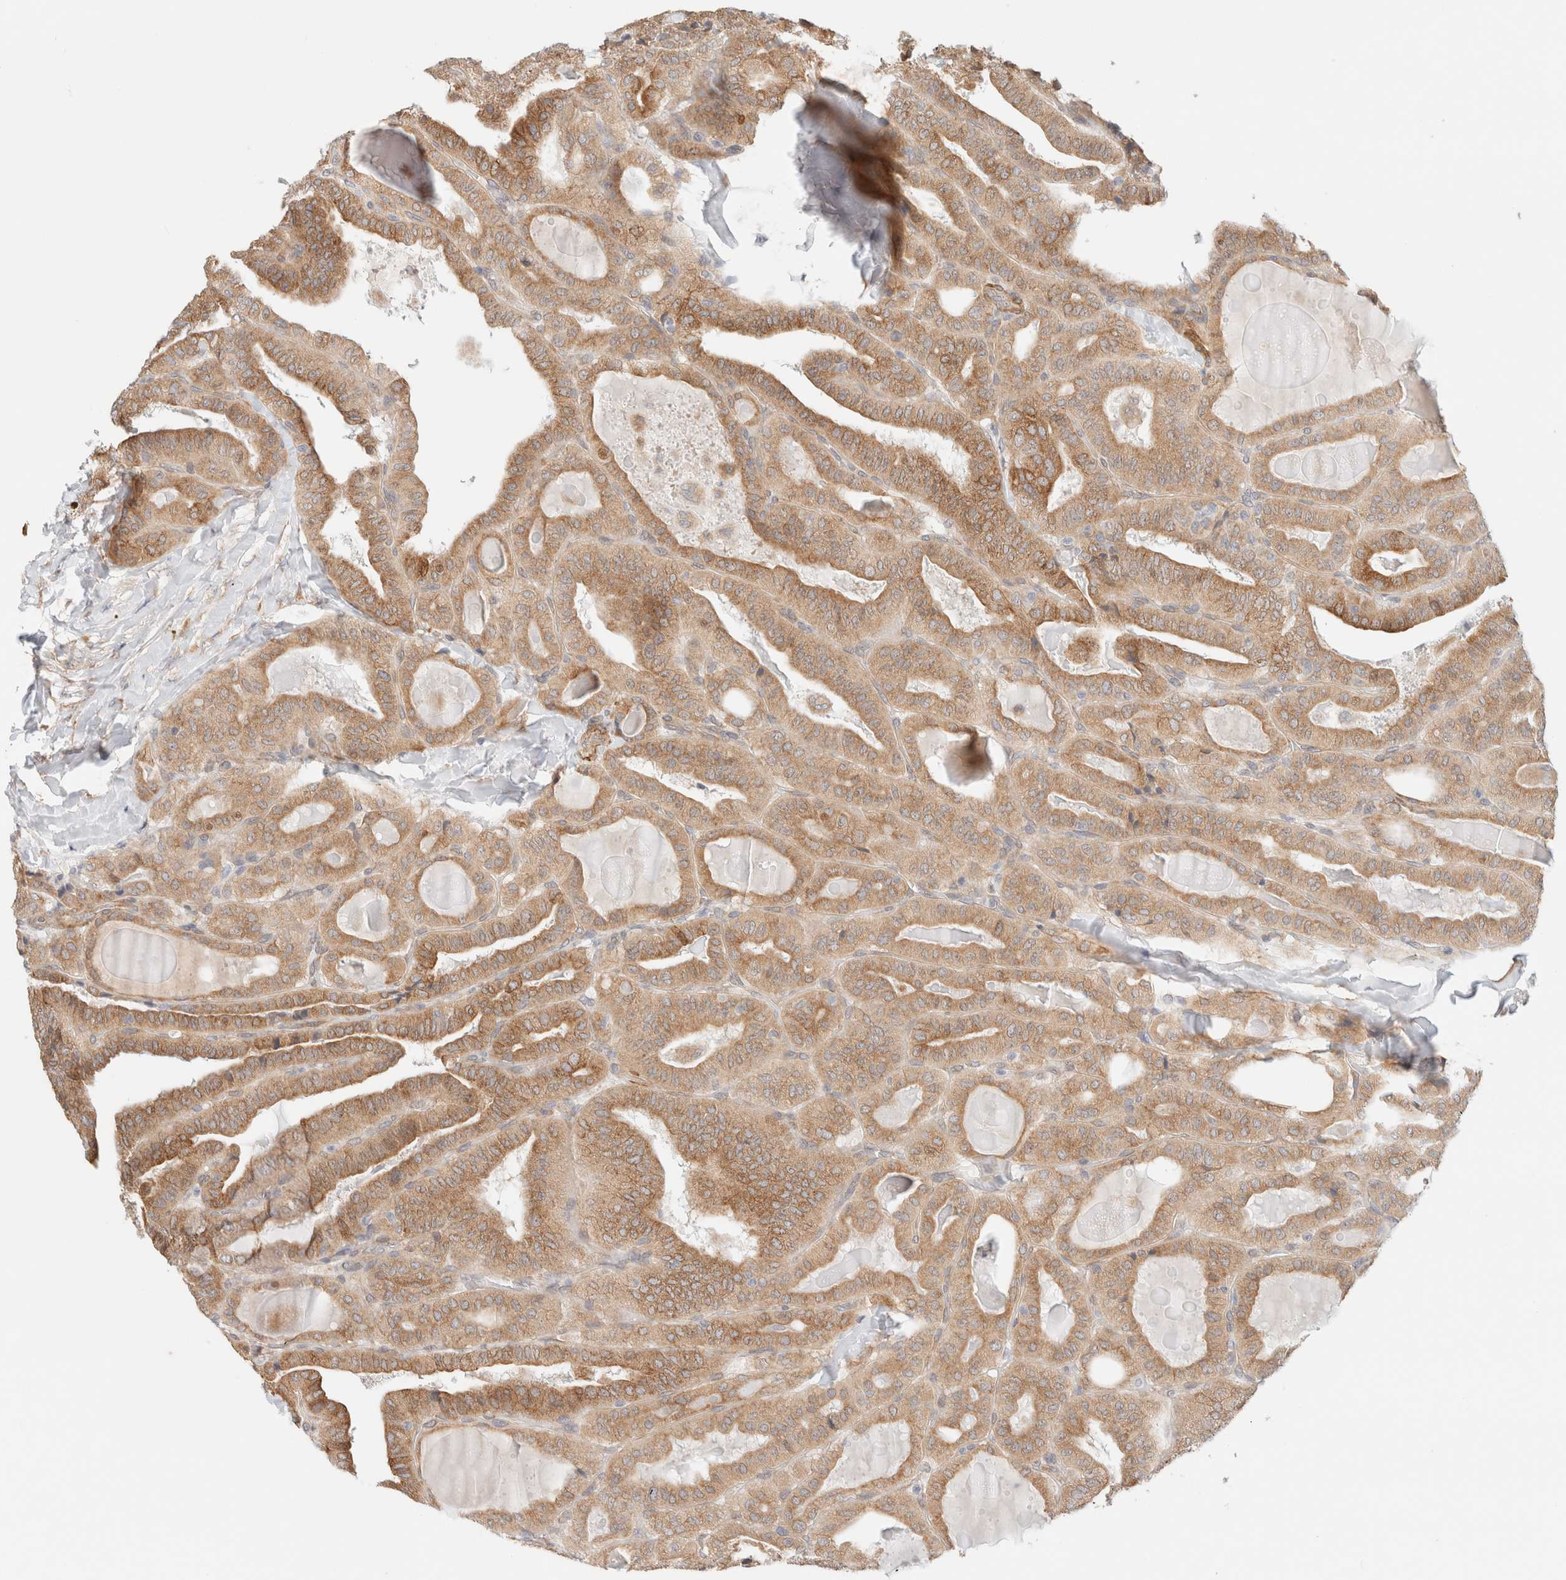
{"staining": {"intensity": "moderate", "quantity": ">75%", "location": "cytoplasmic/membranous"}, "tissue": "thyroid cancer", "cell_type": "Tumor cells", "image_type": "cancer", "snomed": [{"axis": "morphology", "description": "Papillary adenocarcinoma, NOS"}, {"axis": "topography", "description": "Thyroid gland"}], "caption": "High-magnification brightfield microscopy of papillary adenocarcinoma (thyroid) stained with DAB (3,3'-diaminobenzidine) (brown) and counterstained with hematoxylin (blue). tumor cells exhibit moderate cytoplasmic/membranous staining is present in approximately>75% of cells.", "gene": "RRP15", "patient": {"sex": "male", "age": 77}}